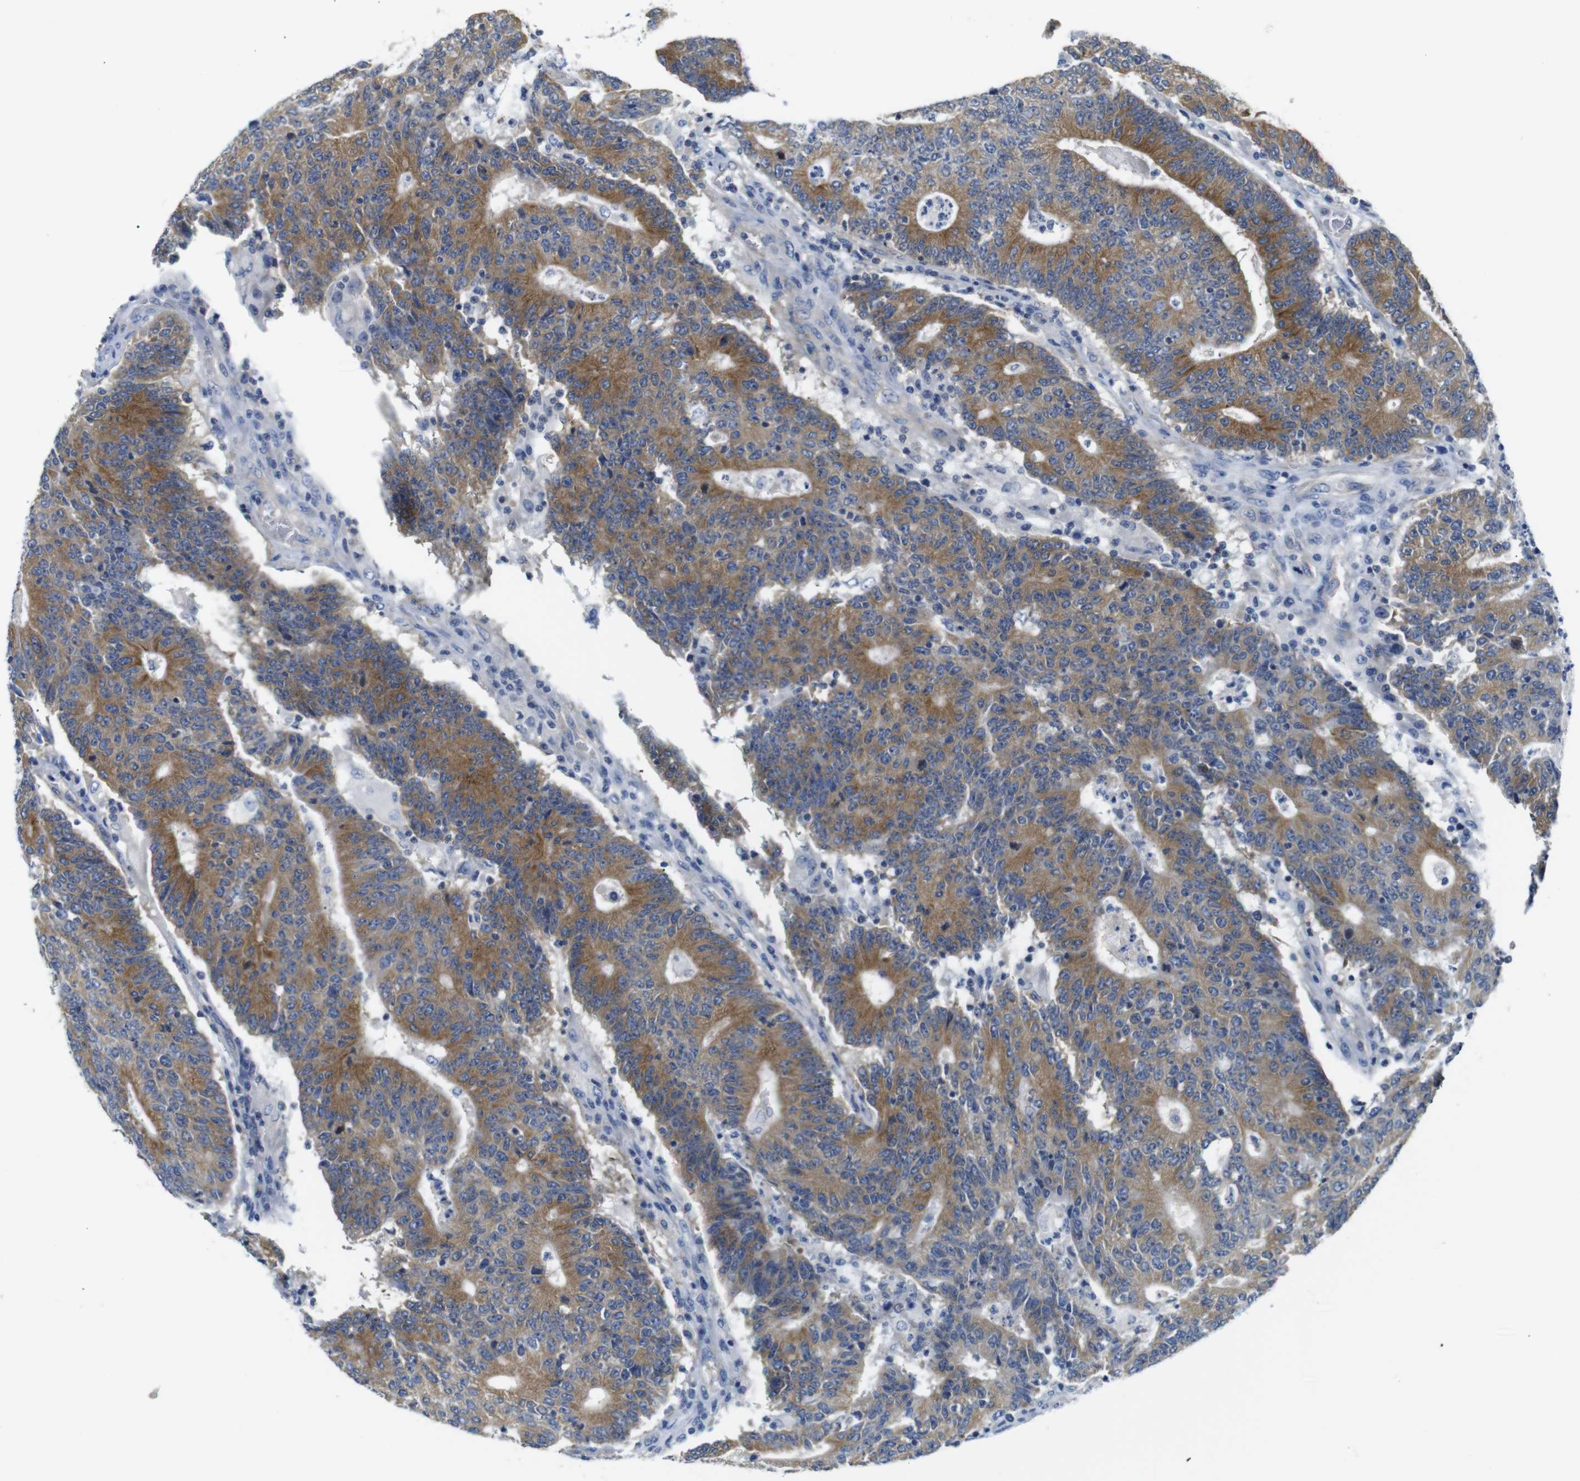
{"staining": {"intensity": "moderate", "quantity": ">75%", "location": "cytoplasmic/membranous"}, "tissue": "colorectal cancer", "cell_type": "Tumor cells", "image_type": "cancer", "snomed": [{"axis": "morphology", "description": "Normal tissue, NOS"}, {"axis": "morphology", "description": "Adenocarcinoma, NOS"}, {"axis": "topography", "description": "Colon"}], "caption": "A histopathology image of colorectal cancer (adenocarcinoma) stained for a protein reveals moderate cytoplasmic/membranous brown staining in tumor cells.", "gene": "DCP1A", "patient": {"sex": "female", "age": 75}}